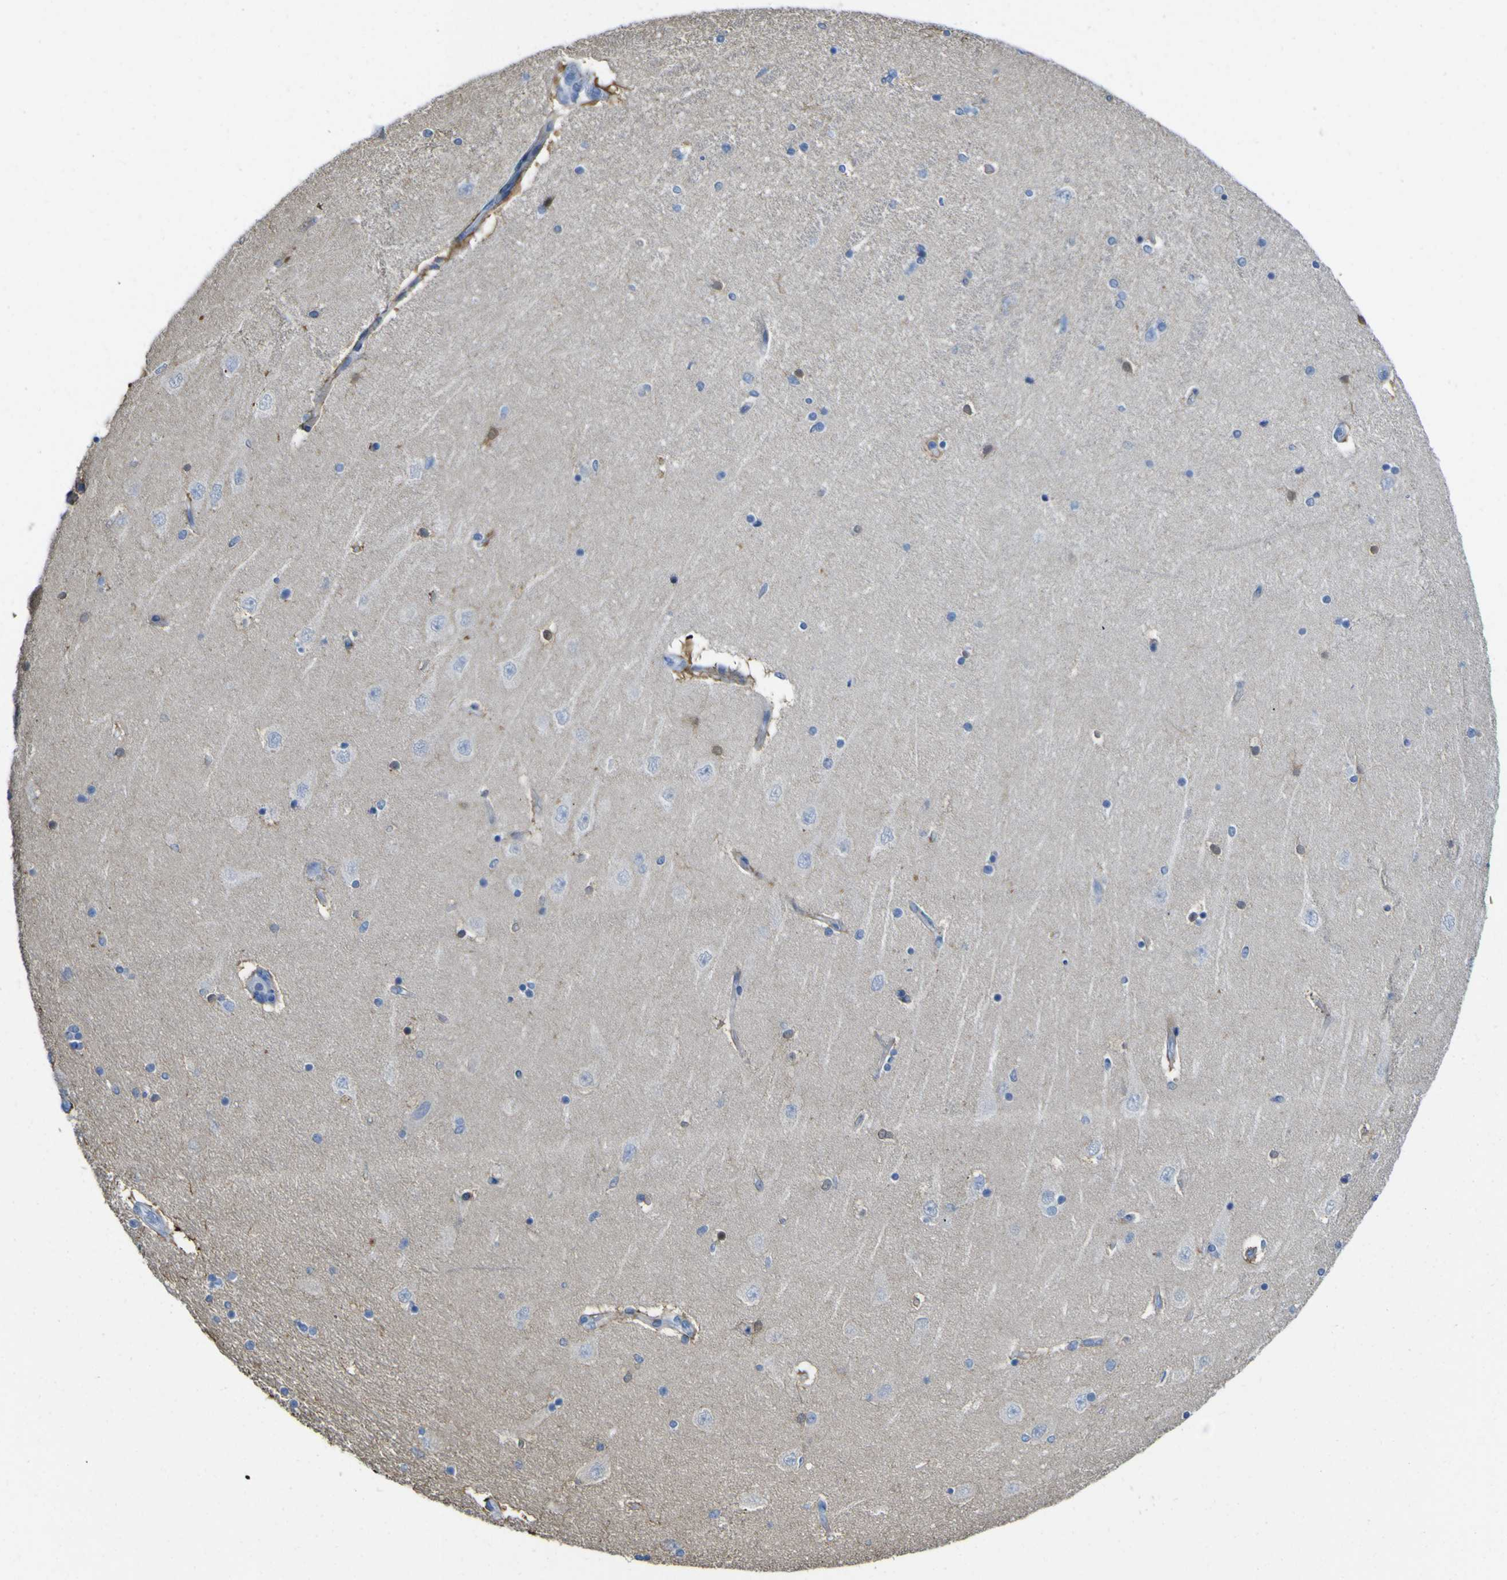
{"staining": {"intensity": "moderate", "quantity": "<25%", "location": "cytoplasmic/membranous"}, "tissue": "hippocampus", "cell_type": "Glial cells", "image_type": "normal", "snomed": [{"axis": "morphology", "description": "Normal tissue, NOS"}, {"axis": "topography", "description": "Hippocampus"}], "caption": "An IHC photomicrograph of unremarkable tissue is shown. Protein staining in brown highlights moderate cytoplasmic/membranous positivity in hippocampus within glial cells.", "gene": "ABHD3", "patient": {"sex": "female", "age": 54}}